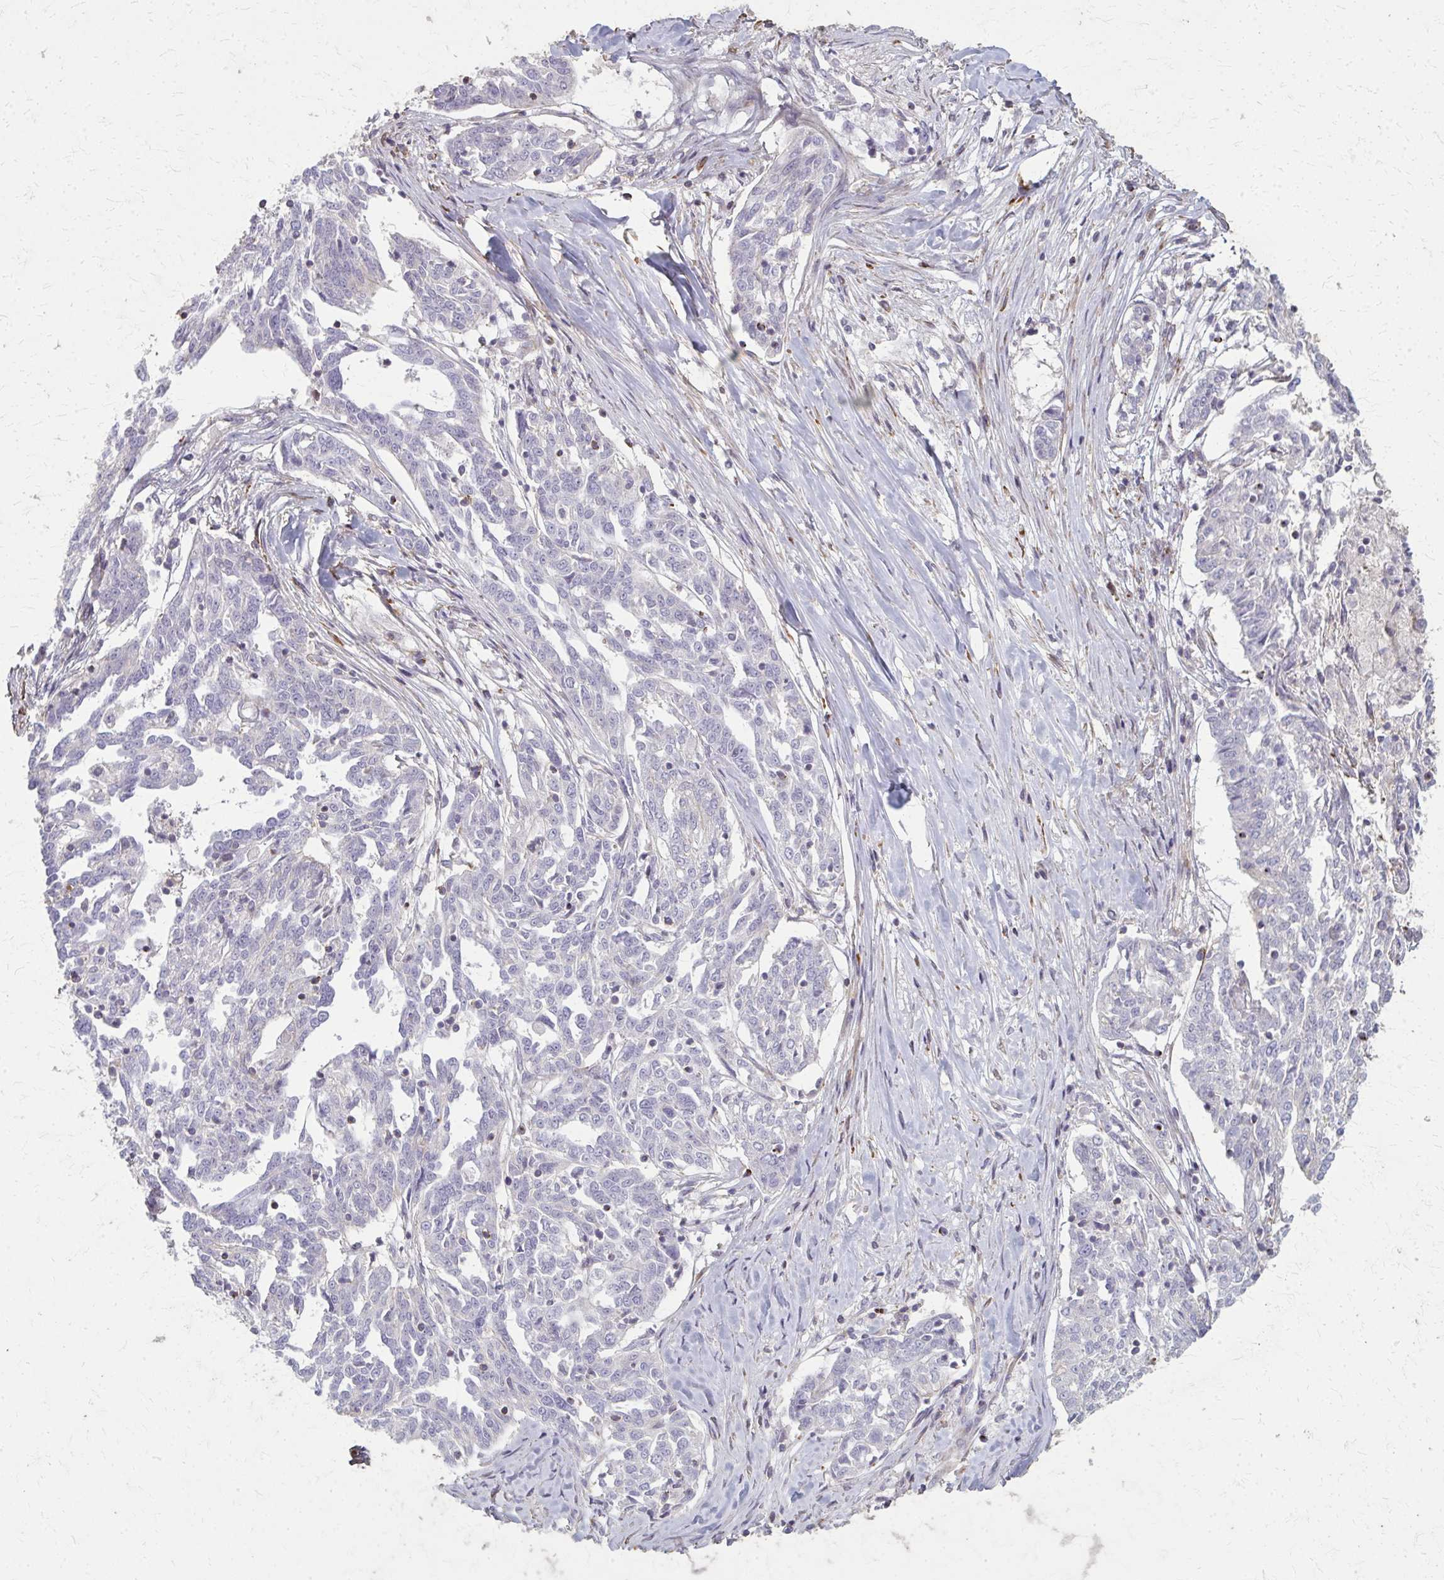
{"staining": {"intensity": "negative", "quantity": "none", "location": "none"}, "tissue": "ovarian cancer", "cell_type": "Tumor cells", "image_type": "cancer", "snomed": [{"axis": "morphology", "description": "Cystadenocarcinoma, serous, NOS"}, {"axis": "topography", "description": "Ovary"}], "caption": "Immunohistochemical staining of human ovarian cancer shows no significant expression in tumor cells.", "gene": "TENM4", "patient": {"sex": "female", "age": 67}}